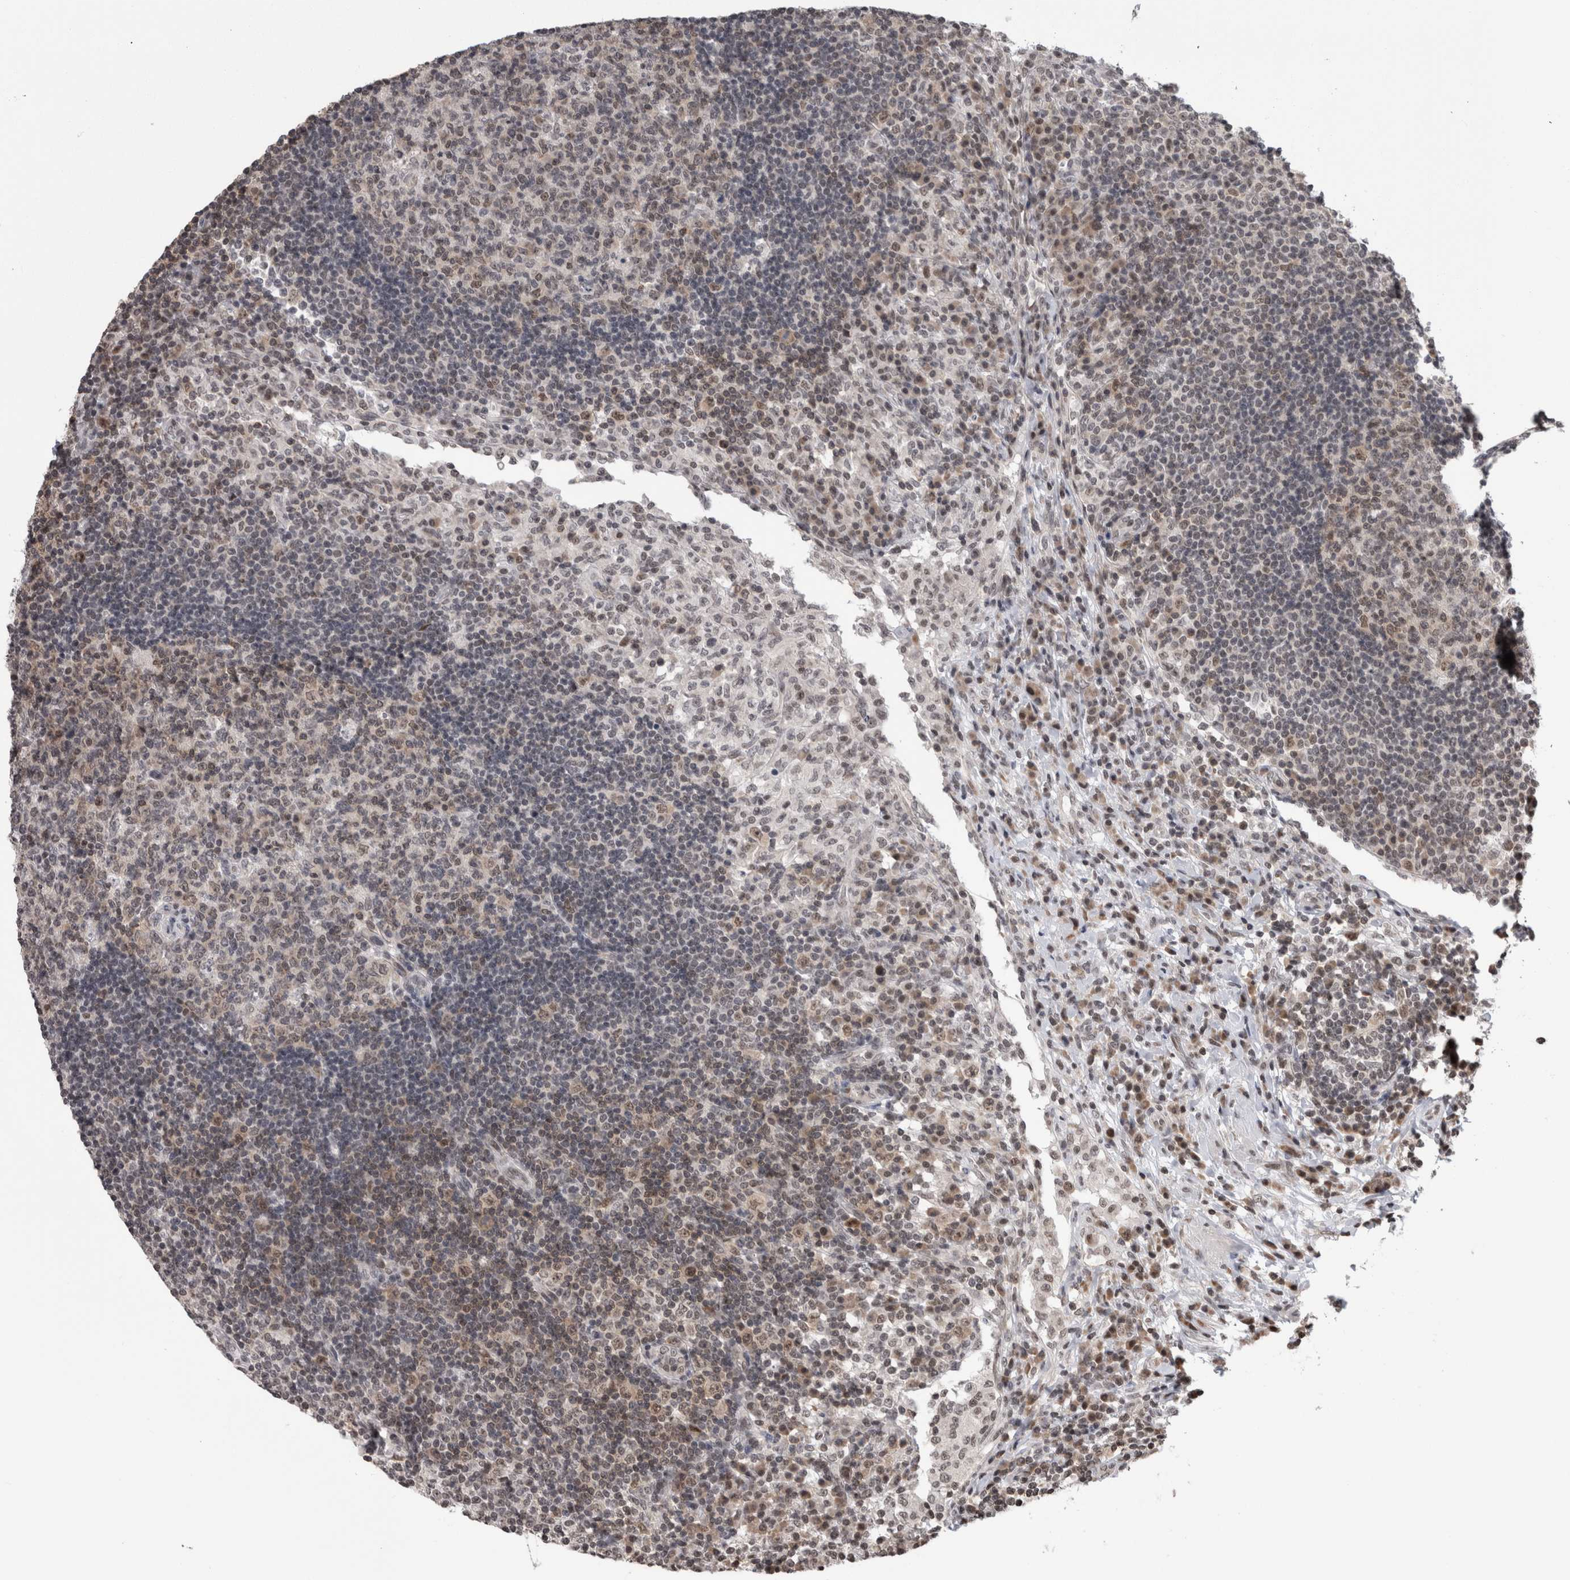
{"staining": {"intensity": "weak", "quantity": "25%-75%", "location": "cytoplasmic/membranous,nuclear"}, "tissue": "lymph node", "cell_type": "Germinal center cells", "image_type": "normal", "snomed": [{"axis": "morphology", "description": "Normal tissue, NOS"}, {"axis": "topography", "description": "Lymph node"}], "caption": "Protein analysis of benign lymph node shows weak cytoplasmic/membranous,nuclear expression in about 25%-75% of germinal center cells.", "gene": "ZBTB11", "patient": {"sex": "female", "age": 53}}